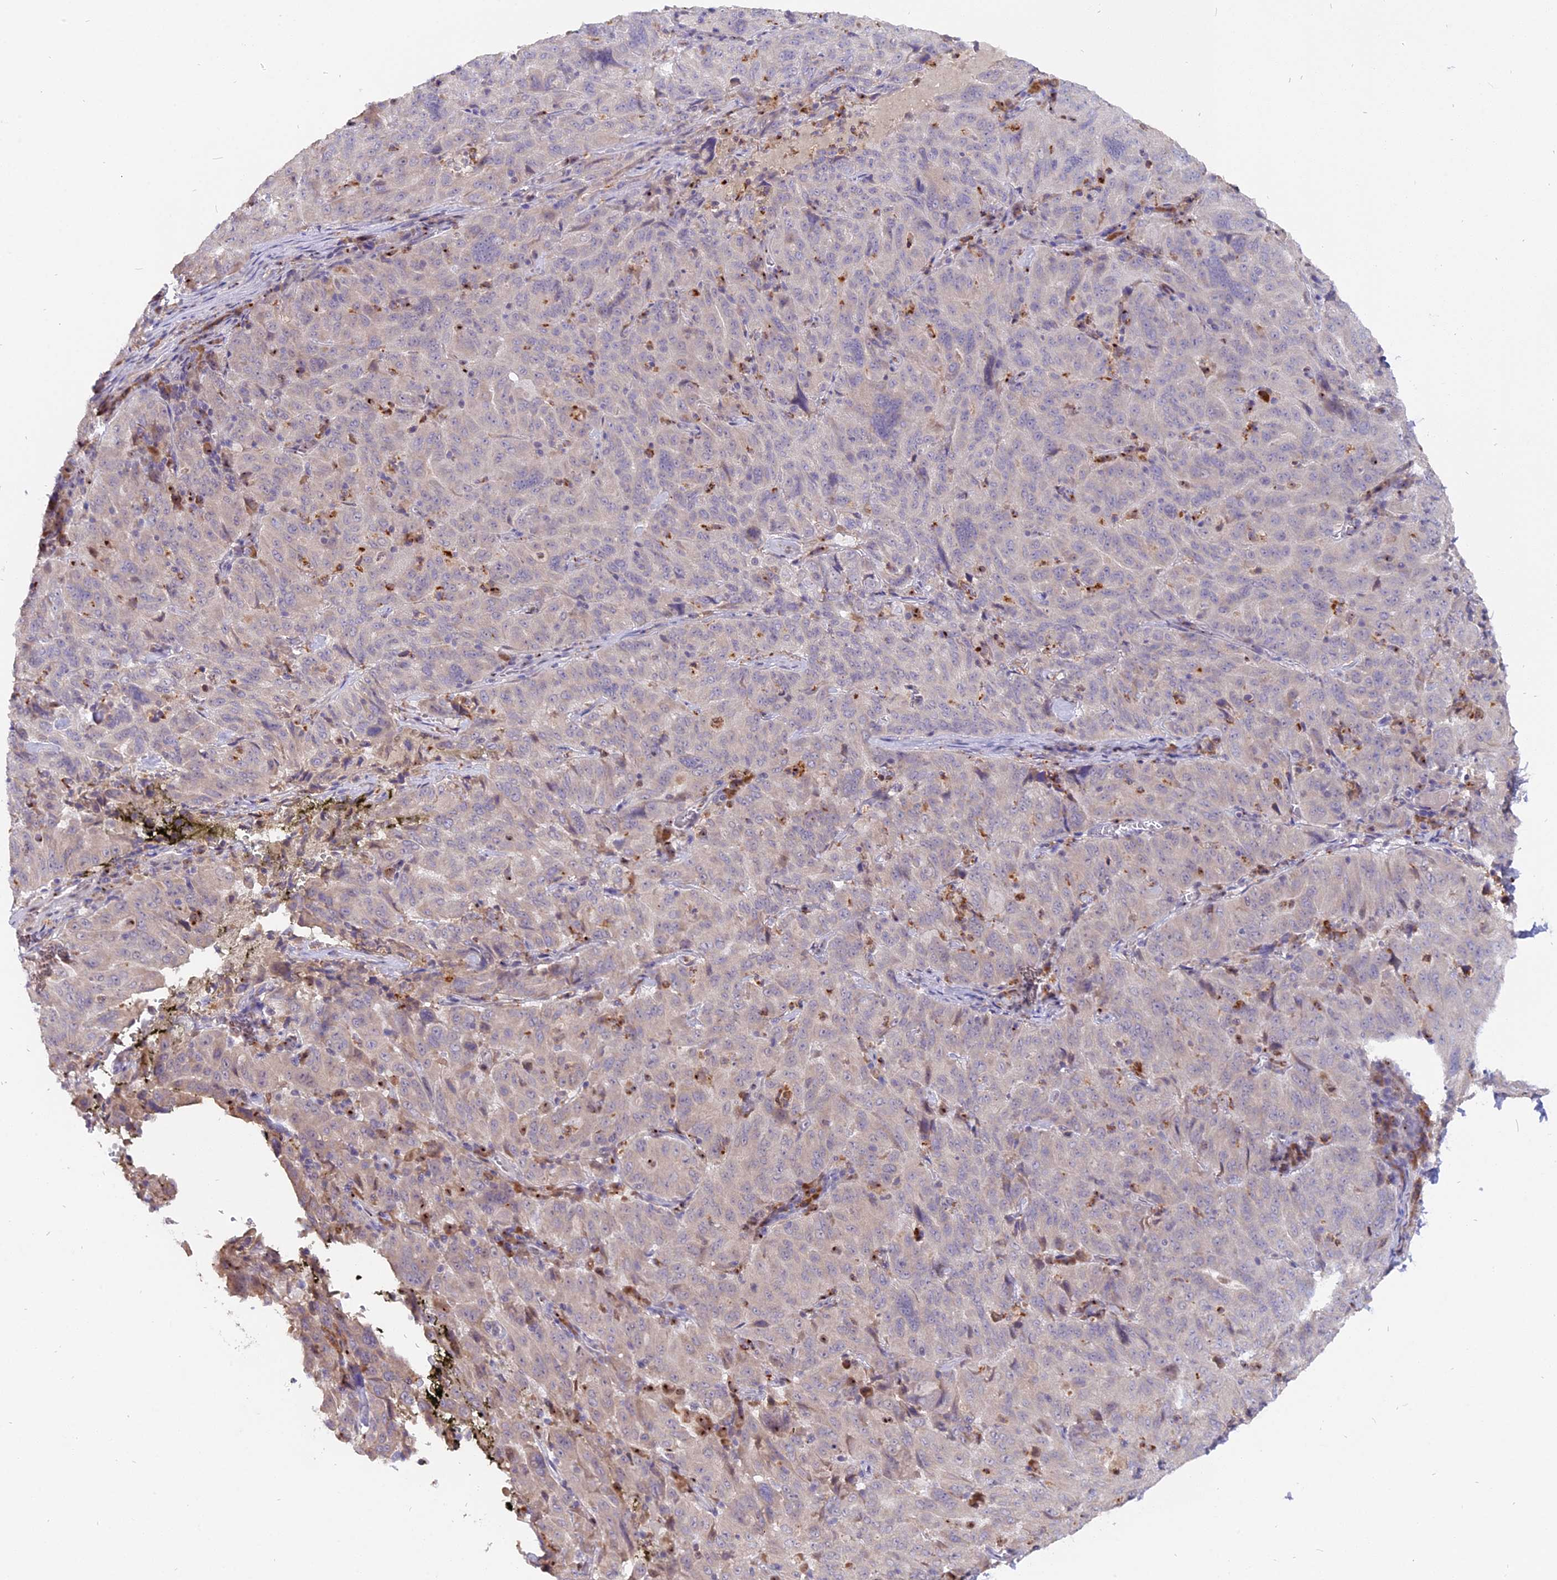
{"staining": {"intensity": "negative", "quantity": "none", "location": "none"}, "tissue": "pancreatic cancer", "cell_type": "Tumor cells", "image_type": "cancer", "snomed": [{"axis": "morphology", "description": "Adenocarcinoma, NOS"}, {"axis": "topography", "description": "Pancreas"}], "caption": "Tumor cells are negative for brown protein staining in pancreatic cancer (adenocarcinoma).", "gene": "FAM118B", "patient": {"sex": "male", "age": 63}}